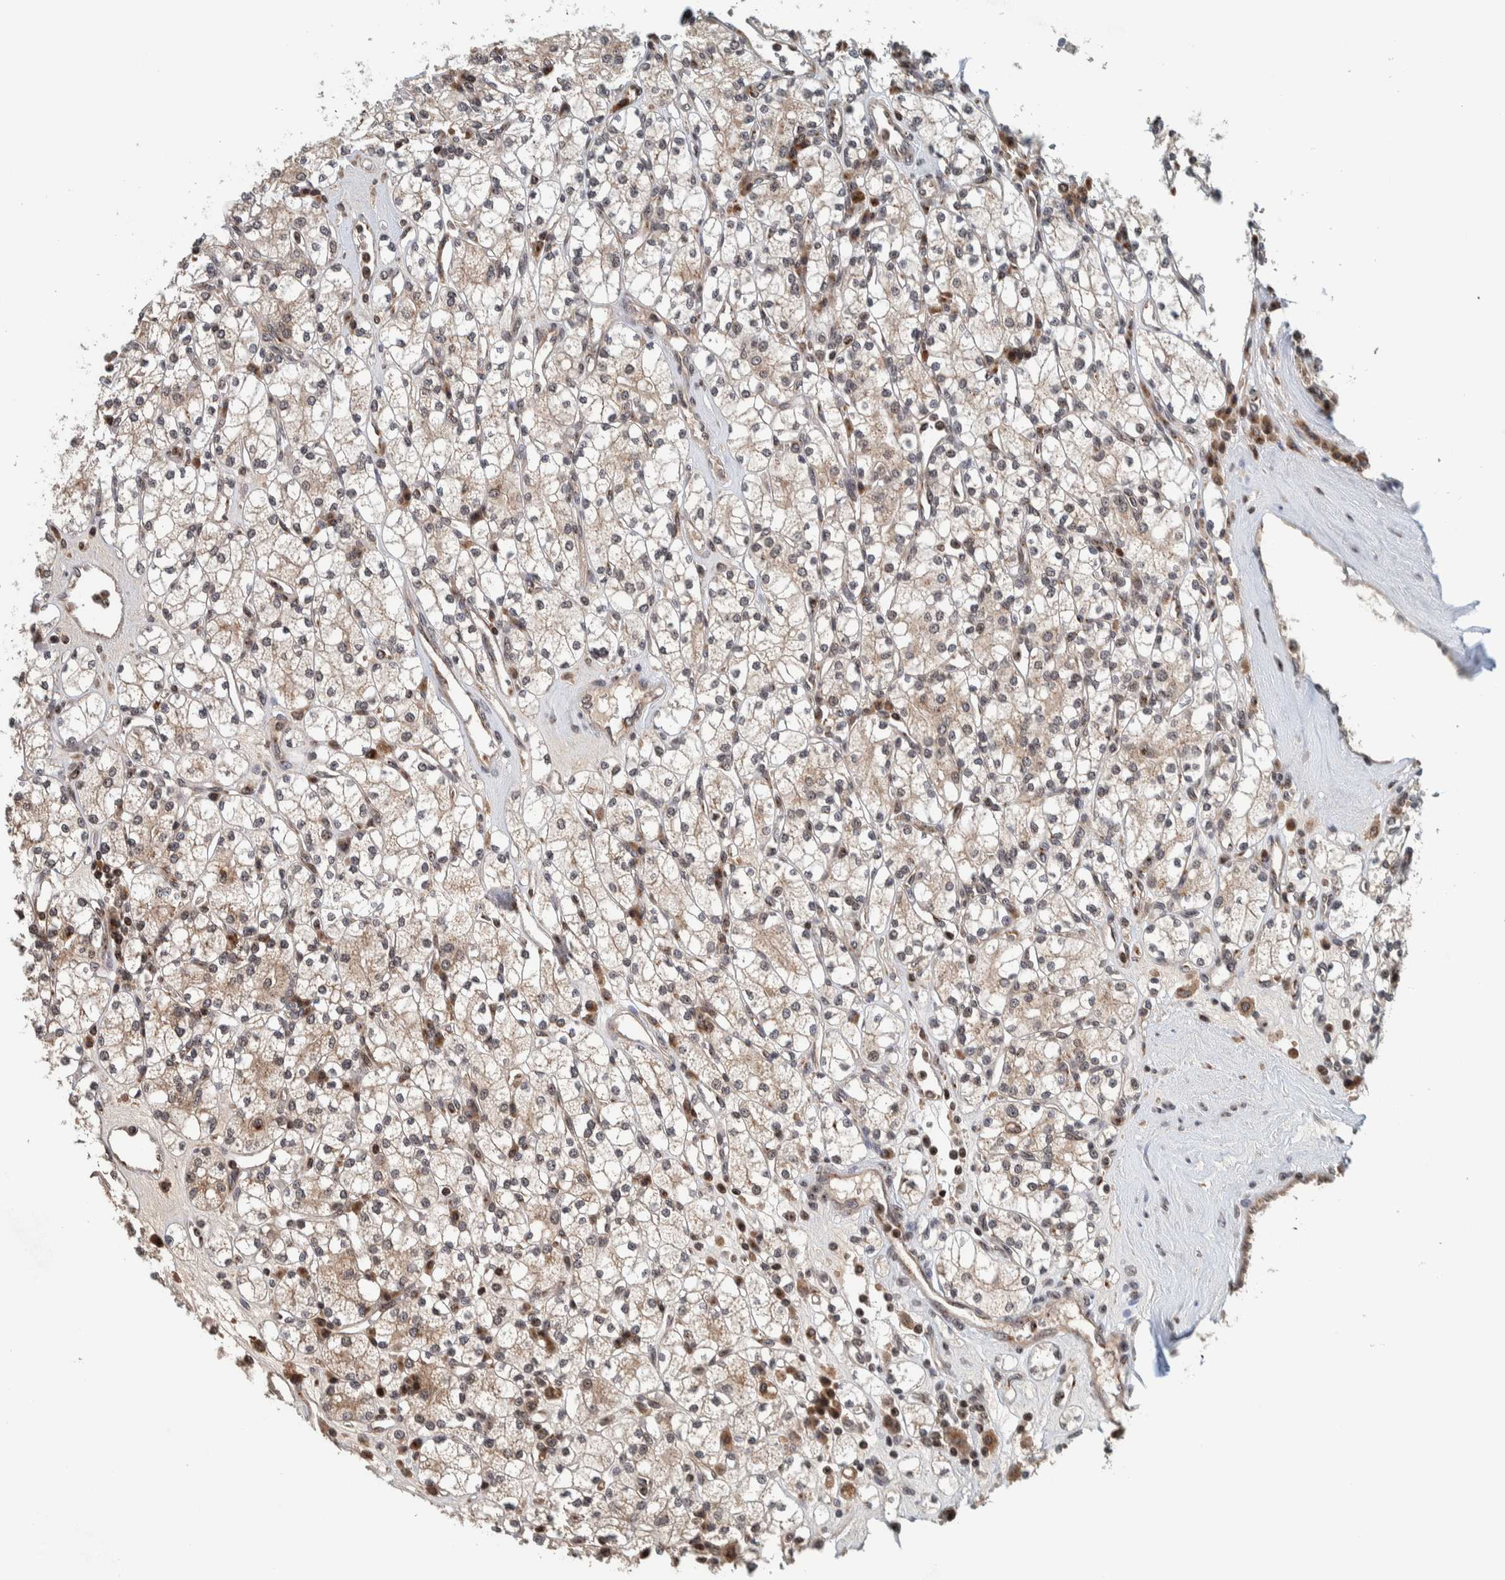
{"staining": {"intensity": "weak", "quantity": "<25%", "location": "cytoplasmic/membranous"}, "tissue": "renal cancer", "cell_type": "Tumor cells", "image_type": "cancer", "snomed": [{"axis": "morphology", "description": "Adenocarcinoma, NOS"}, {"axis": "topography", "description": "Kidney"}], "caption": "Tumor cells are negative for protein expression in human renal adenocarcinoma.", "gene": "CCDC182", "patient": {"sex": "male", "age": 77}}